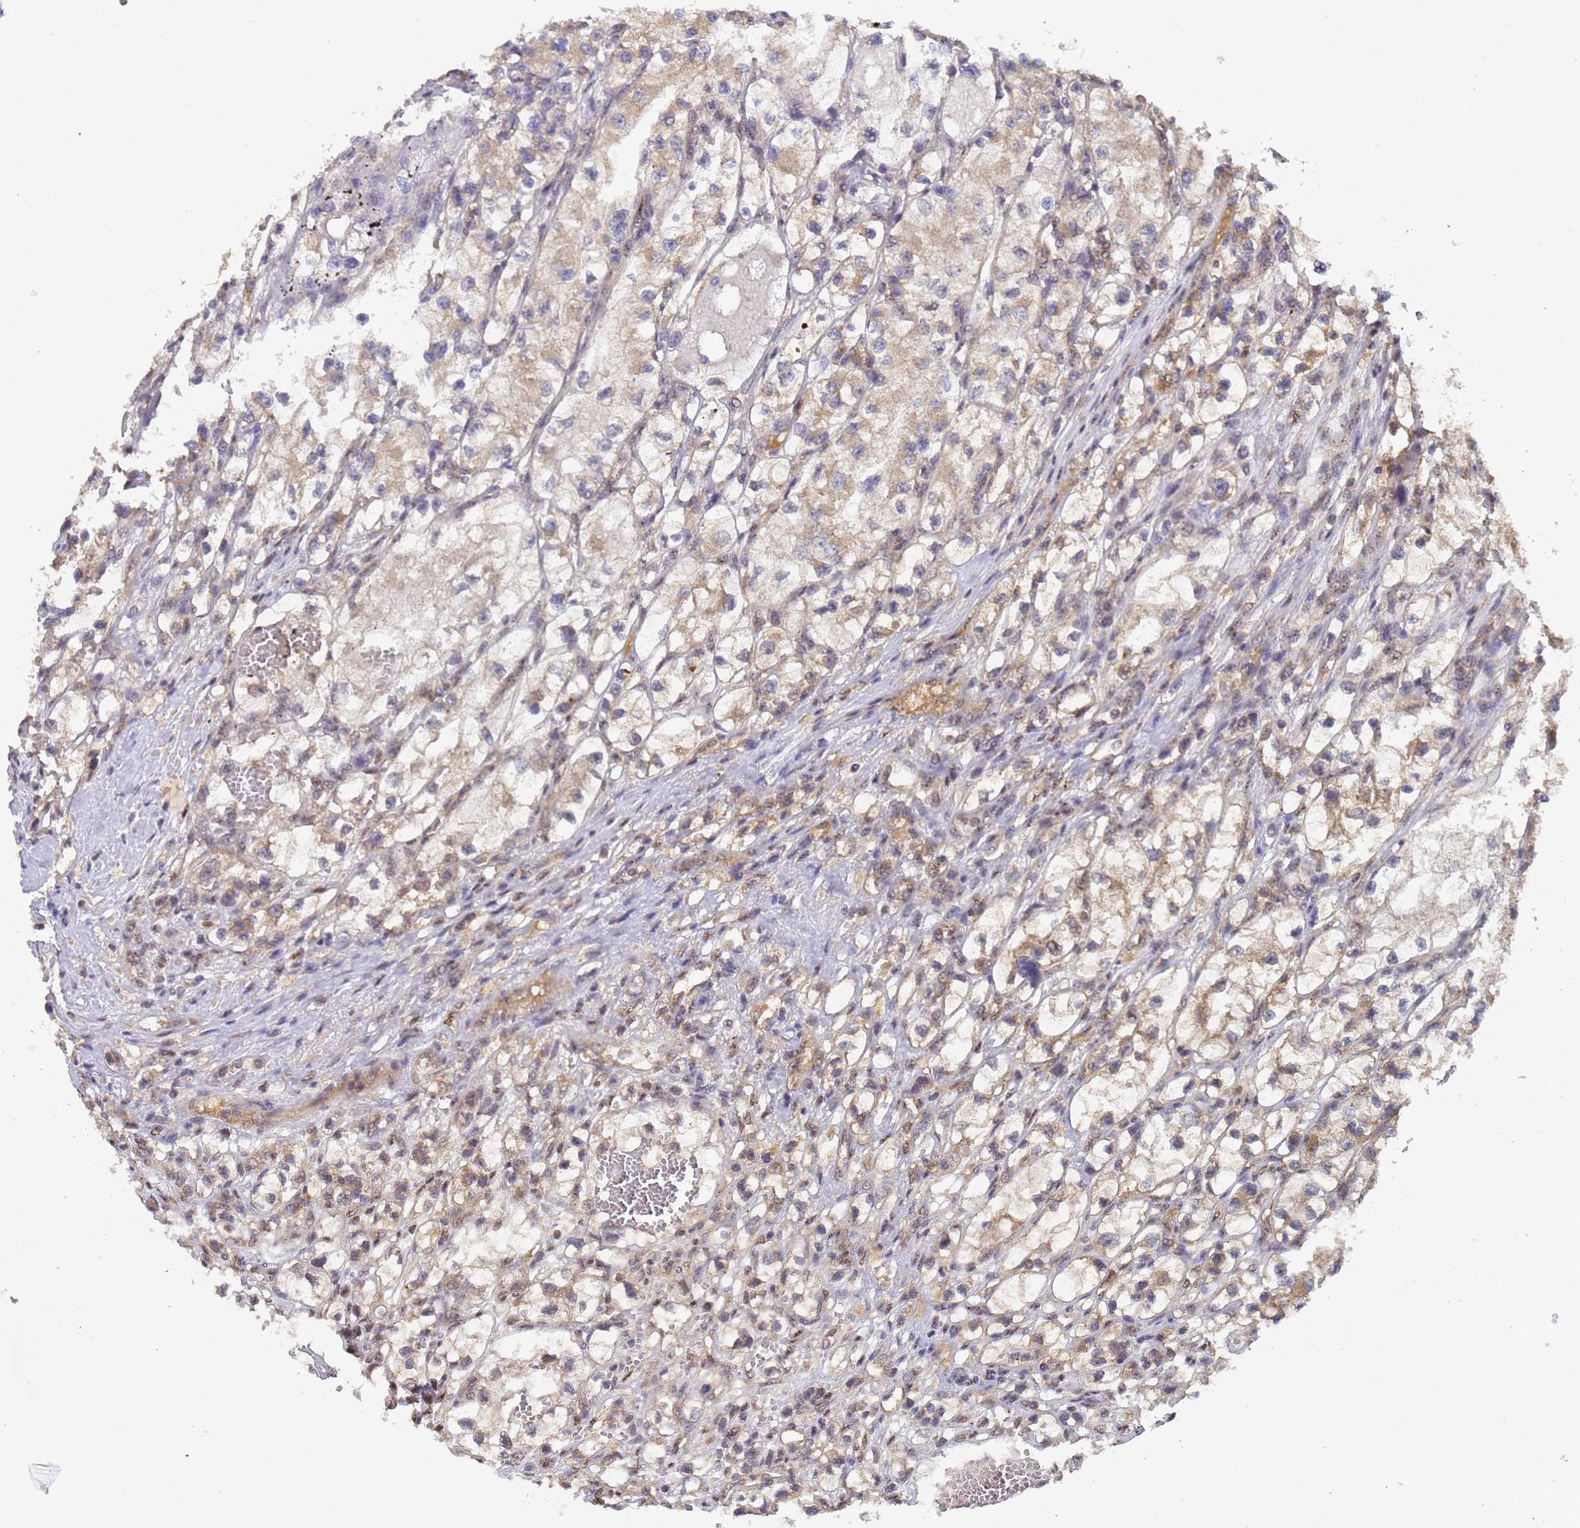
{"staining": {"intensity": "moderate", "quantity": "25%-75%", "location": "cytoplasmic/membranous"}, "tissue": "renal cancer", "cell_type": "Tumor cells", "image_type": "cancer", "snomed": [{"axis": "morphology", "description": "Adenocarcinoma, NOS"}, {"axis": "topography", "description": "Kidney"}], "caption": "Moderate cytoplasmic/membranous expression for a protein is identified in about 25%-75% of tumor cells of renal cancer using immunohistochemistry (IHC).", "gene": "SECISBP2", "patient": {"sex": "female", "age": 57}}